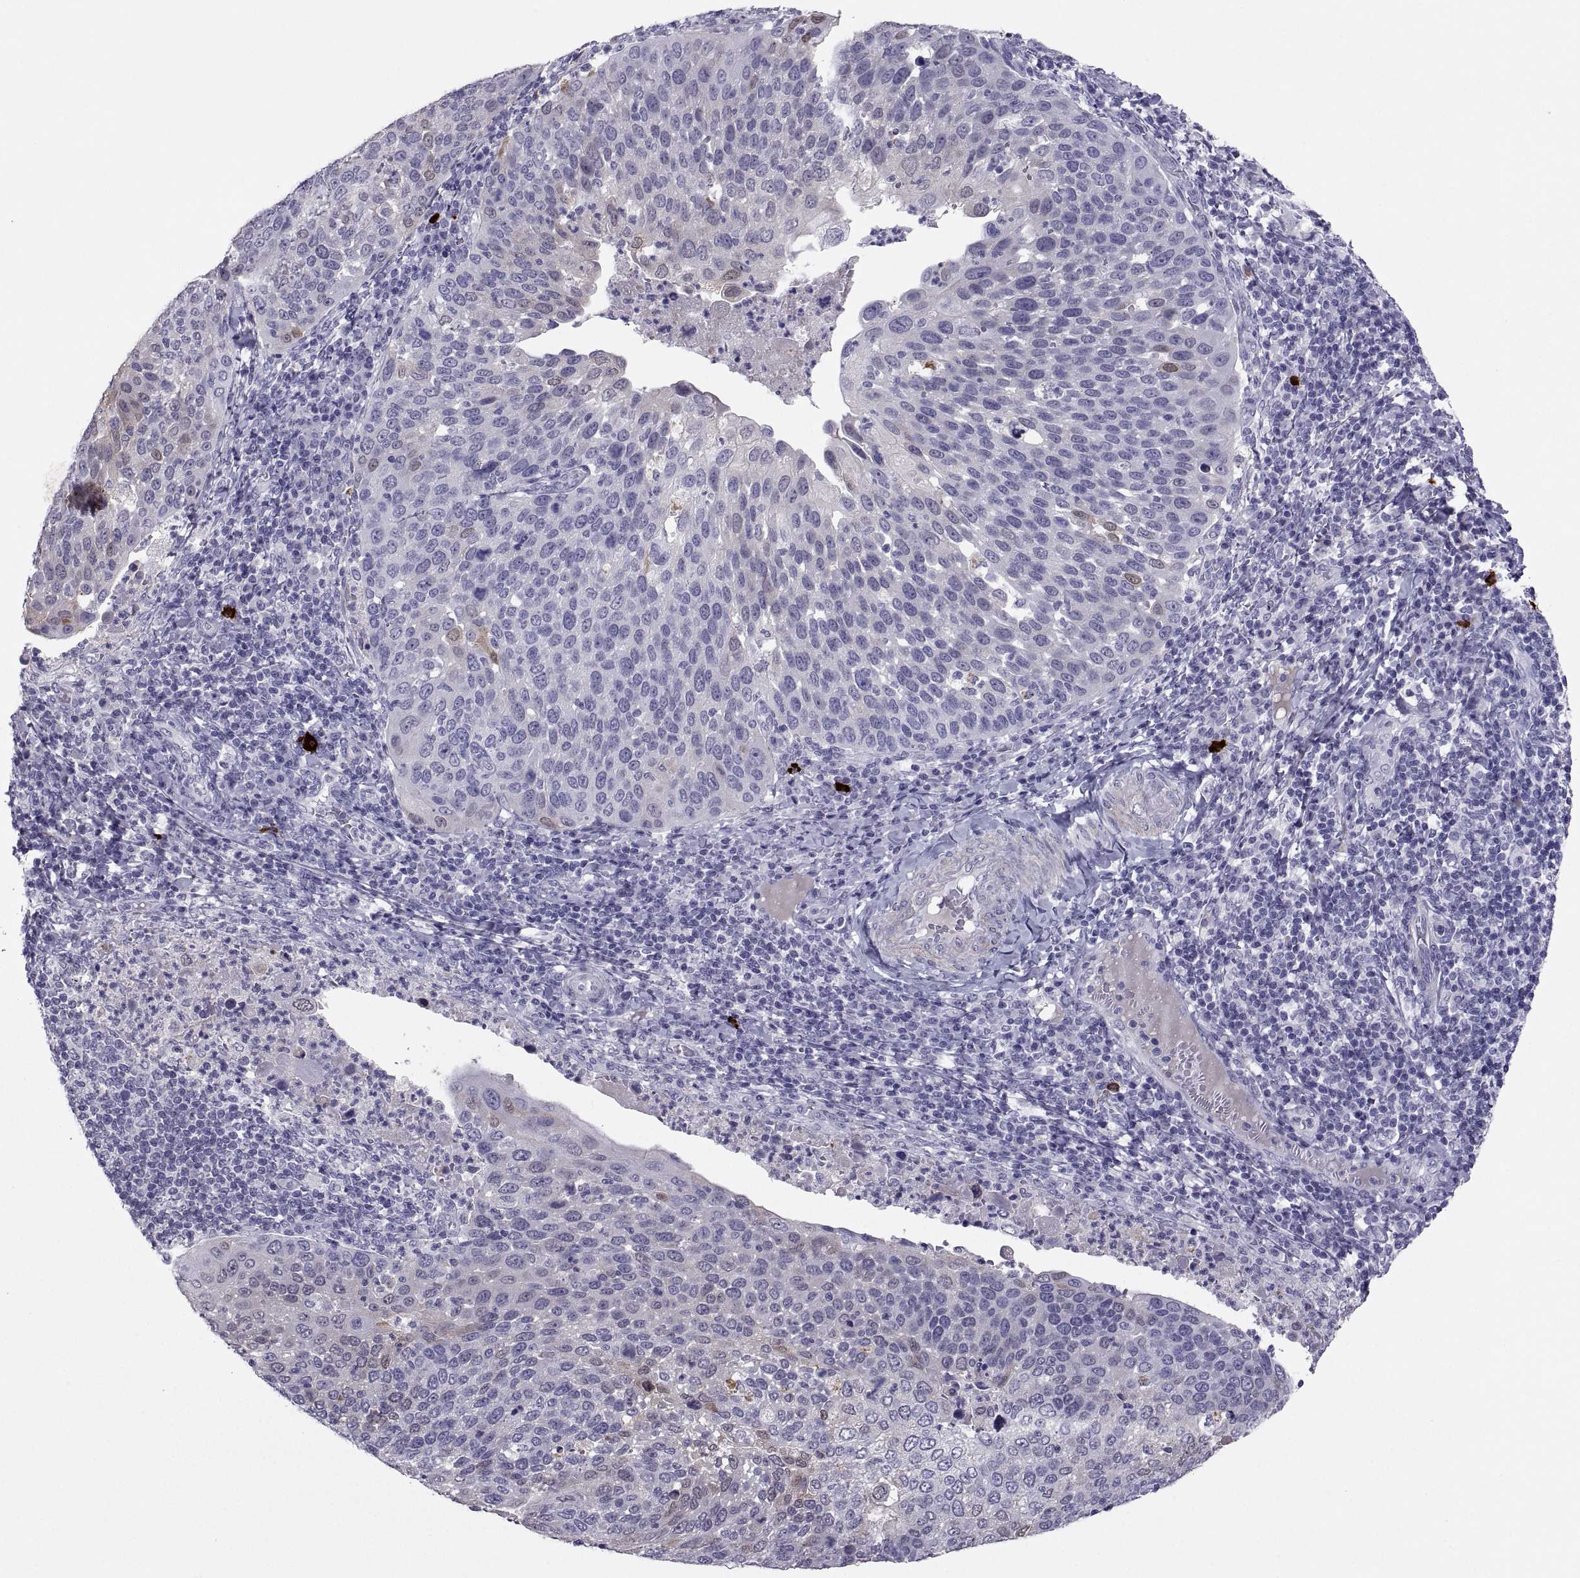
{"staining": {"intensity": "moderate", "quantity": "<25%", "location": "nuclear"}, "tissue": "cervical cancer", "cell_type": "Tumor cells", "image_type": "cancer", "snomed": [{"axis": "morphology", "description": "Squamous cell carcinoma, NOS"}, {"axis": "topography", "description": "Cervix"}], "caption": "Immunohistochemical staining of cervical cancer displays moderate nuclear protein staining in approximately <25% of tumor cells.", "gene": "IGSF1", "patient": {"sex": "female", "age": 54}}